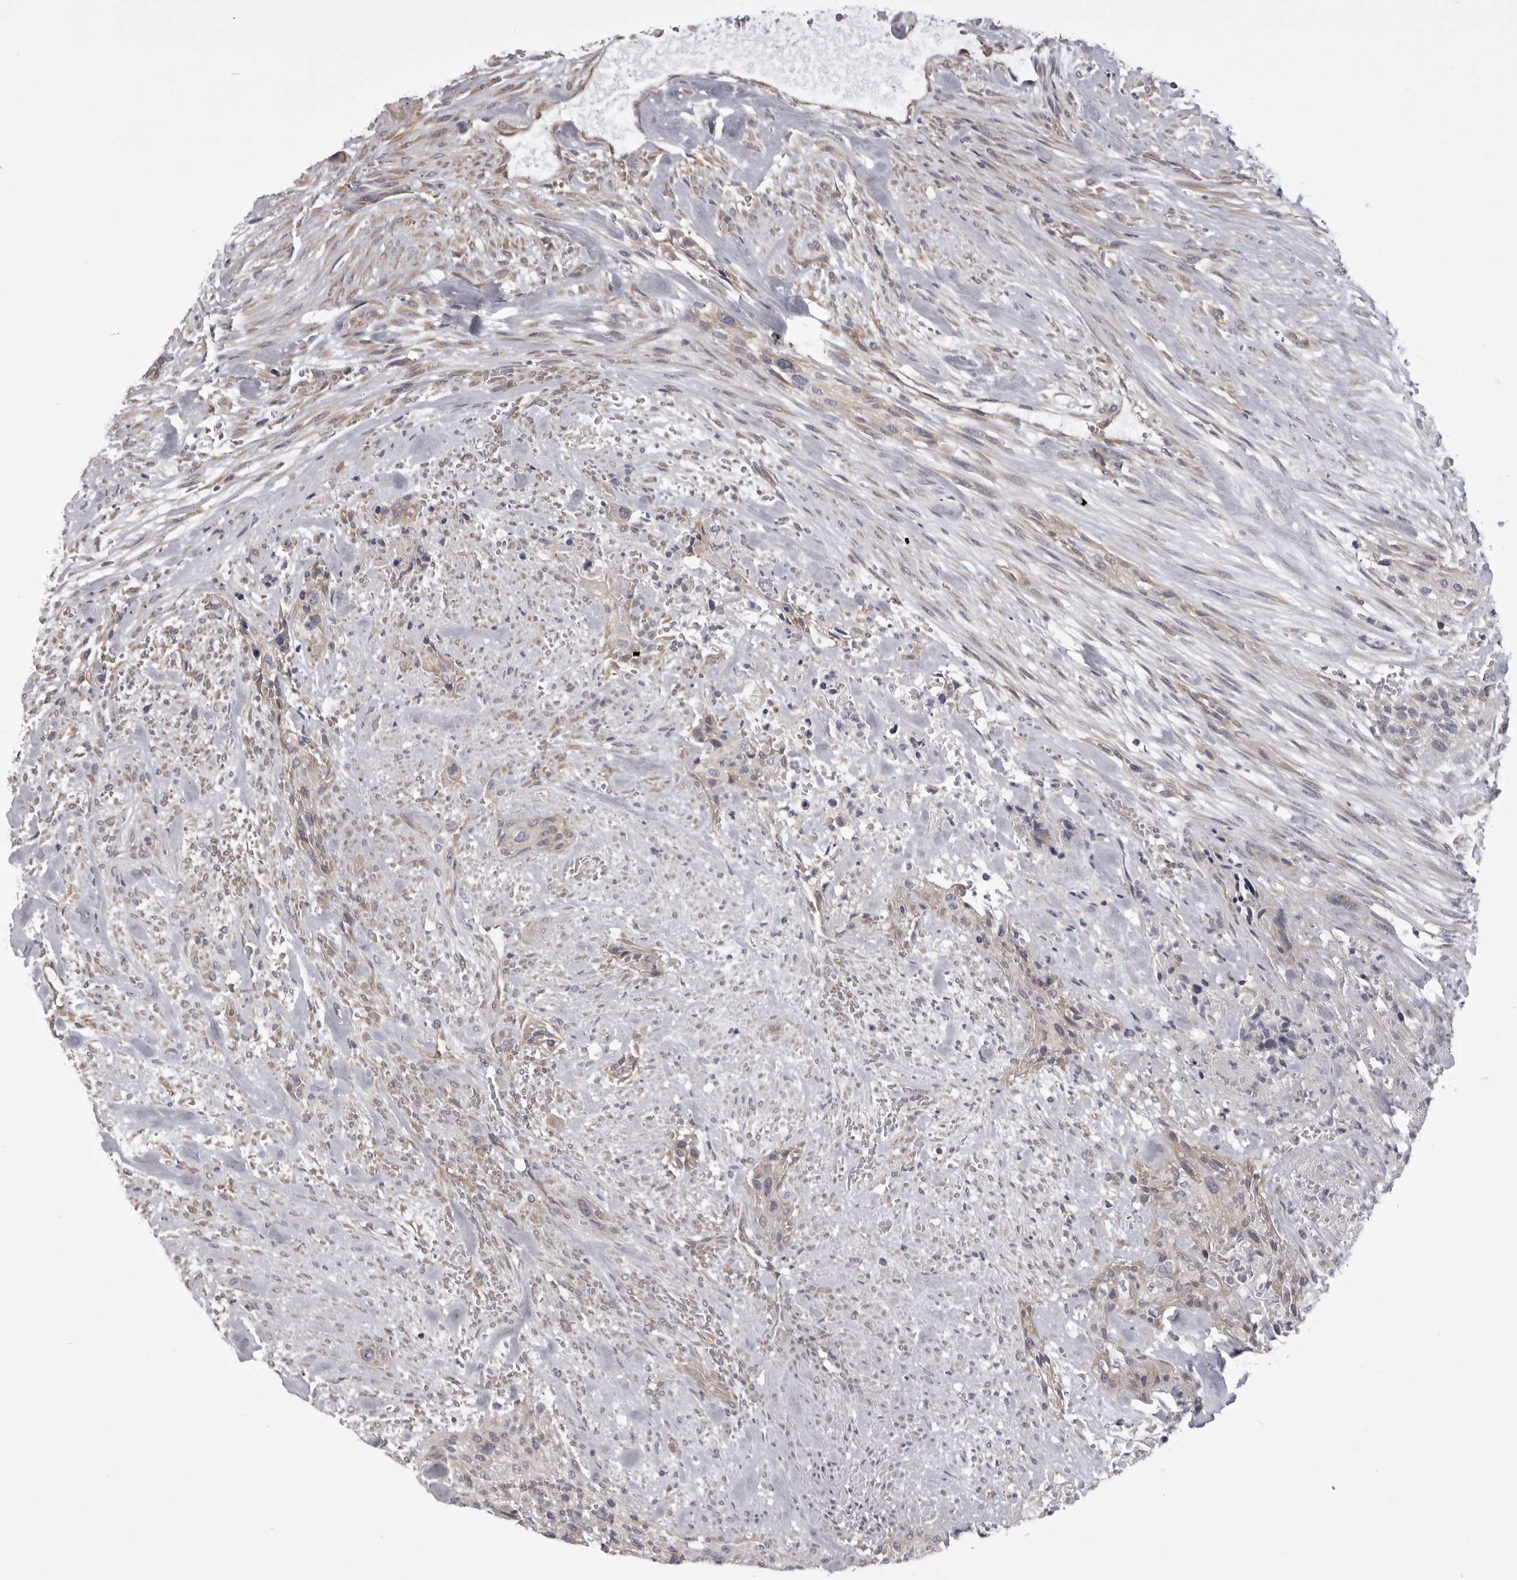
{"staining": {"intensity": "weak", "quantity": "<25%", "location": "cytoplasmic/membranous"}, "tissue": "urothelial cancer", "cell_type": "Tumor cells", "image_type": "cancer", "snomed": [{"axis": "morphology", "description": "Urothelial carcinoma, High grade"}, {"axis": "topography", "description": "Urinary bladder"}], "caption": "Micrograph shows no significant protein expression in tumor cells of high-grade urothelial carcinoma.", "gene": "EPHA10", "patient": {"sex": "male", "age": 35}}